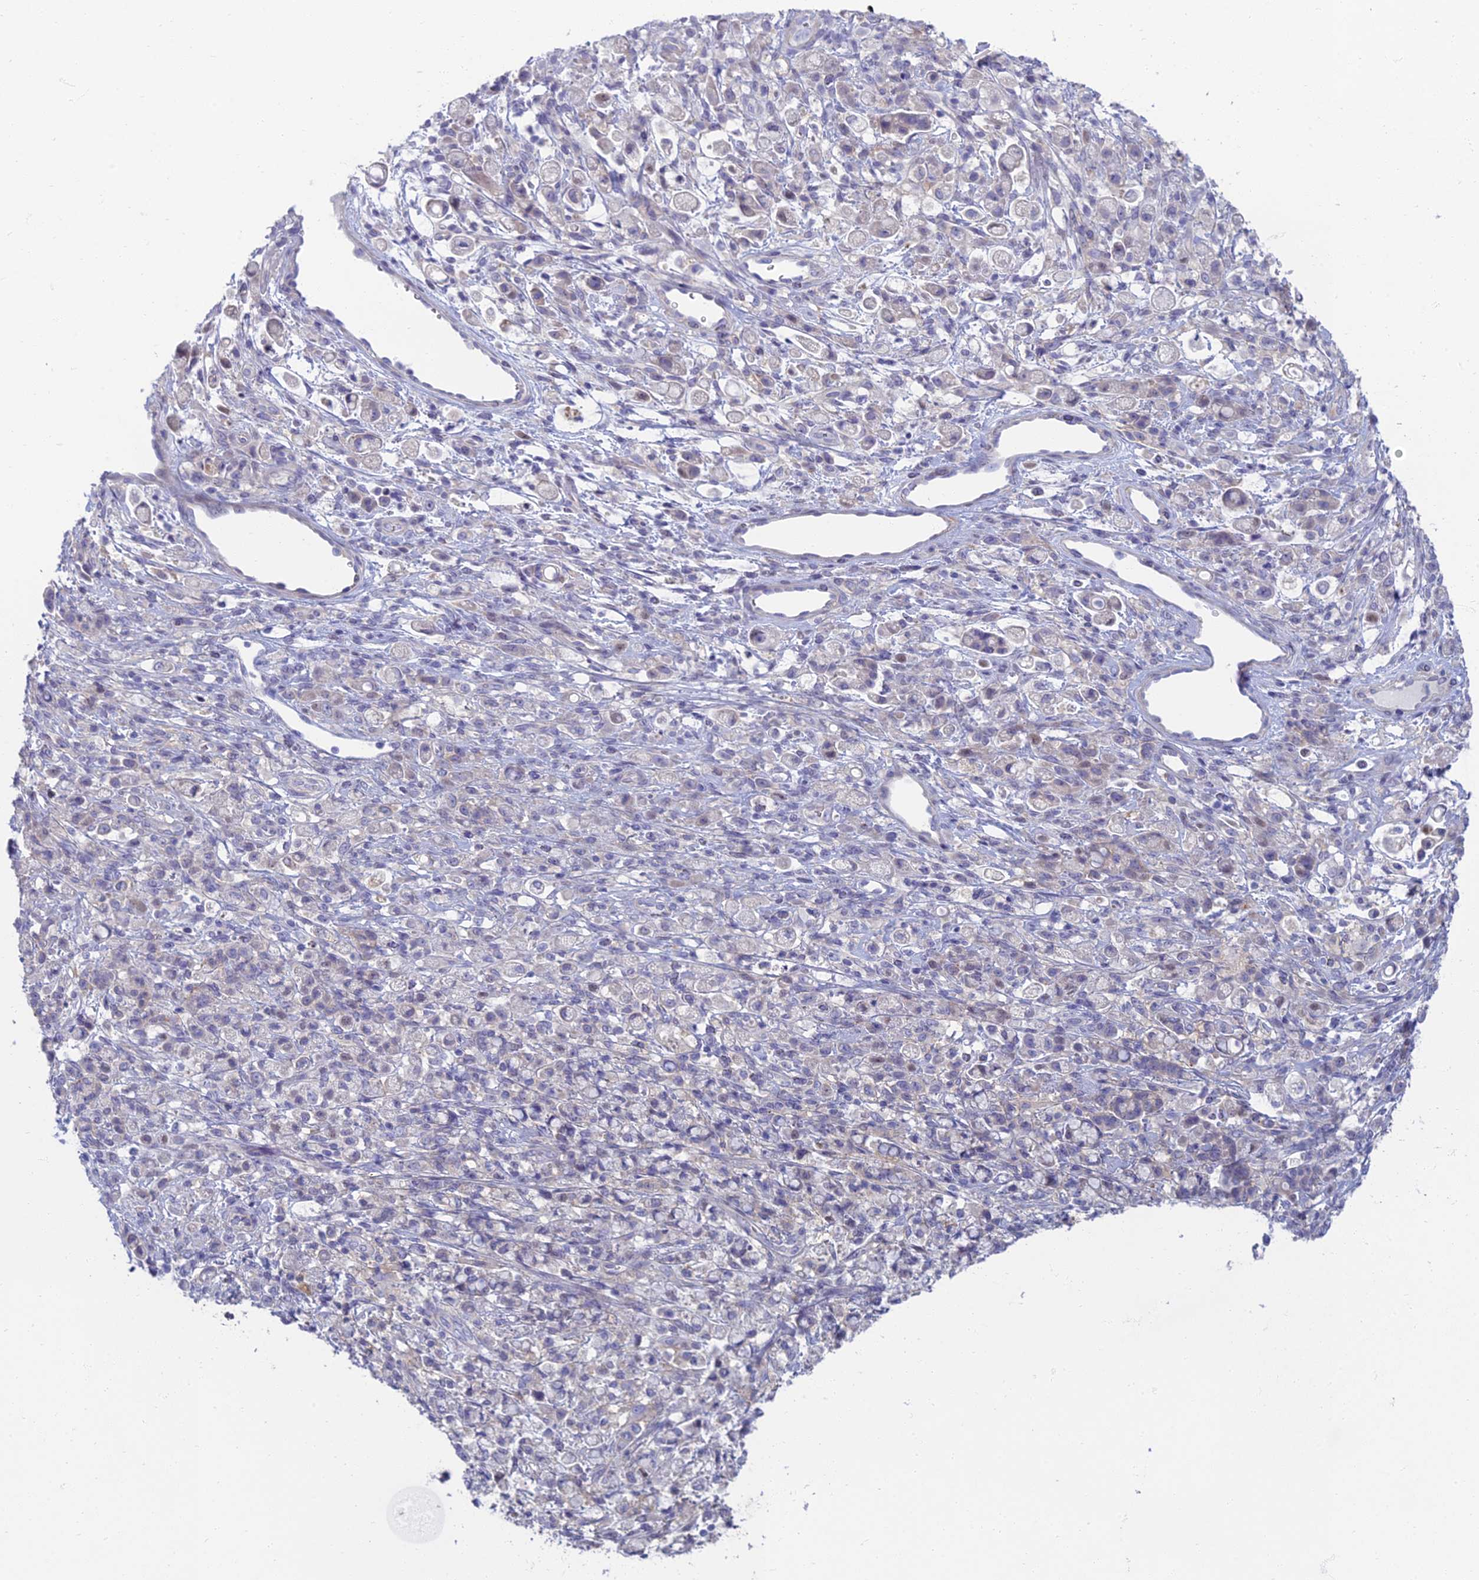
{"staining": {"intensity": "negative", "quantity": "none", "location": "none"}, "tissue": "stomach cancer", "cell_type": "Tumor cells", "image_type": "cancer", "snomed": [{"axis": "morphology", "description": "Adenocarcinoma, NOS"}, {"axis": "topography", "description": "Stomach"}], "caption": "Tumor cells show no significant staining in adenocarcinoma (stomach).", "gene": "NEURL1", "patient": {"sex": "female", "age": 60}}